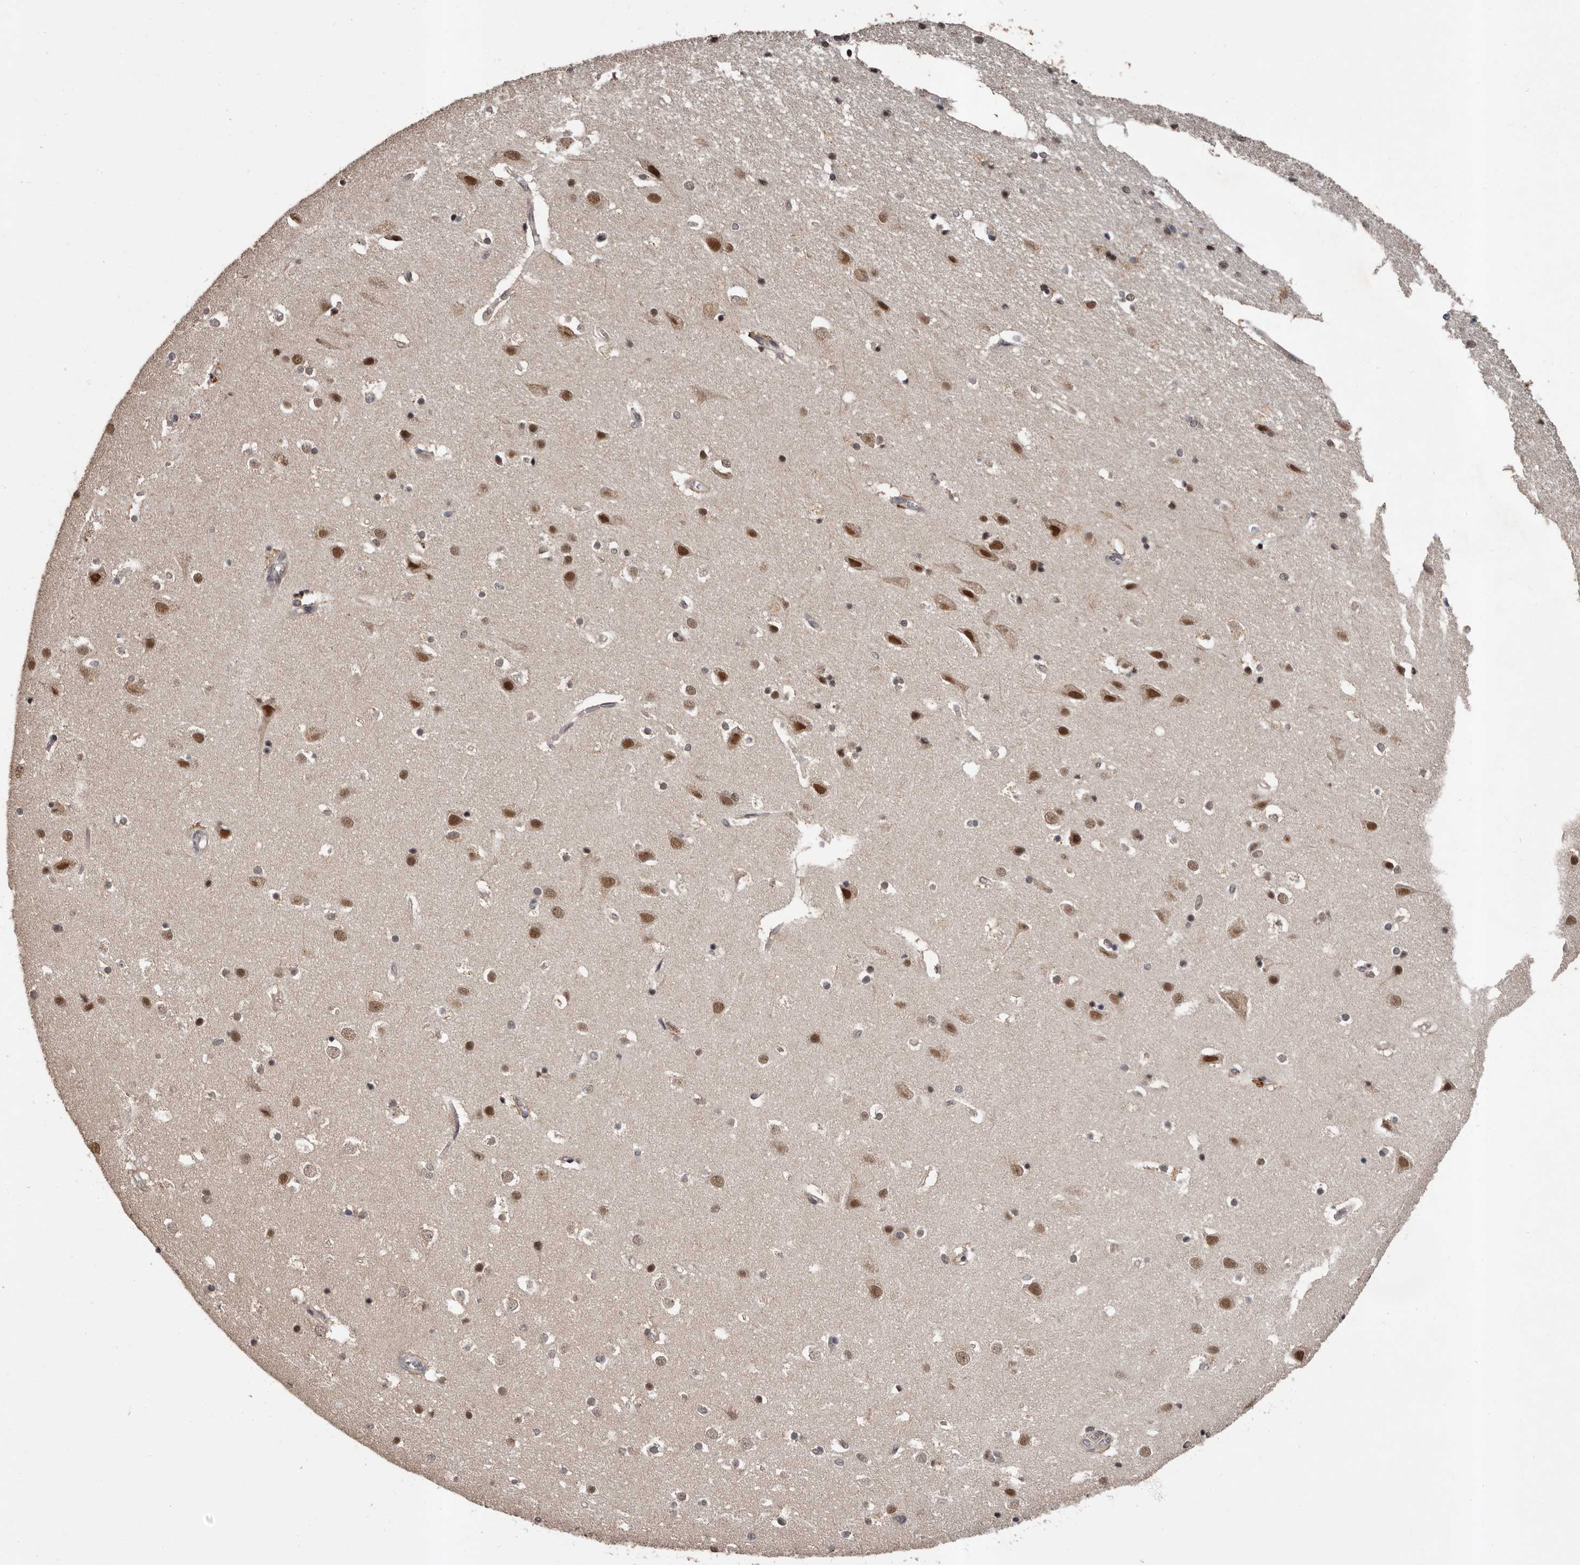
{"staining": {"intensity": "negative", "quantity": "none", "location": "none"}, "tissue": "cerebral cortex", "cell_type": "Endothelial cells", "image_type": "normal", "snomed": [{"axis": "morphology", "description": "Normal tissue, NOS"}, {"axis": "topography", "description": "Cerebral cortex"}], "caption": "Immunohistochemistry histopathology image of normal cerebral cortex: human cerebral cortex stained with DAB (3,3'-diaminobenzidine) demonstrates no significant protein staining in endothelial cells.", "gene": "VPS37A", "patient": {"sex": "male", "age": 54}}